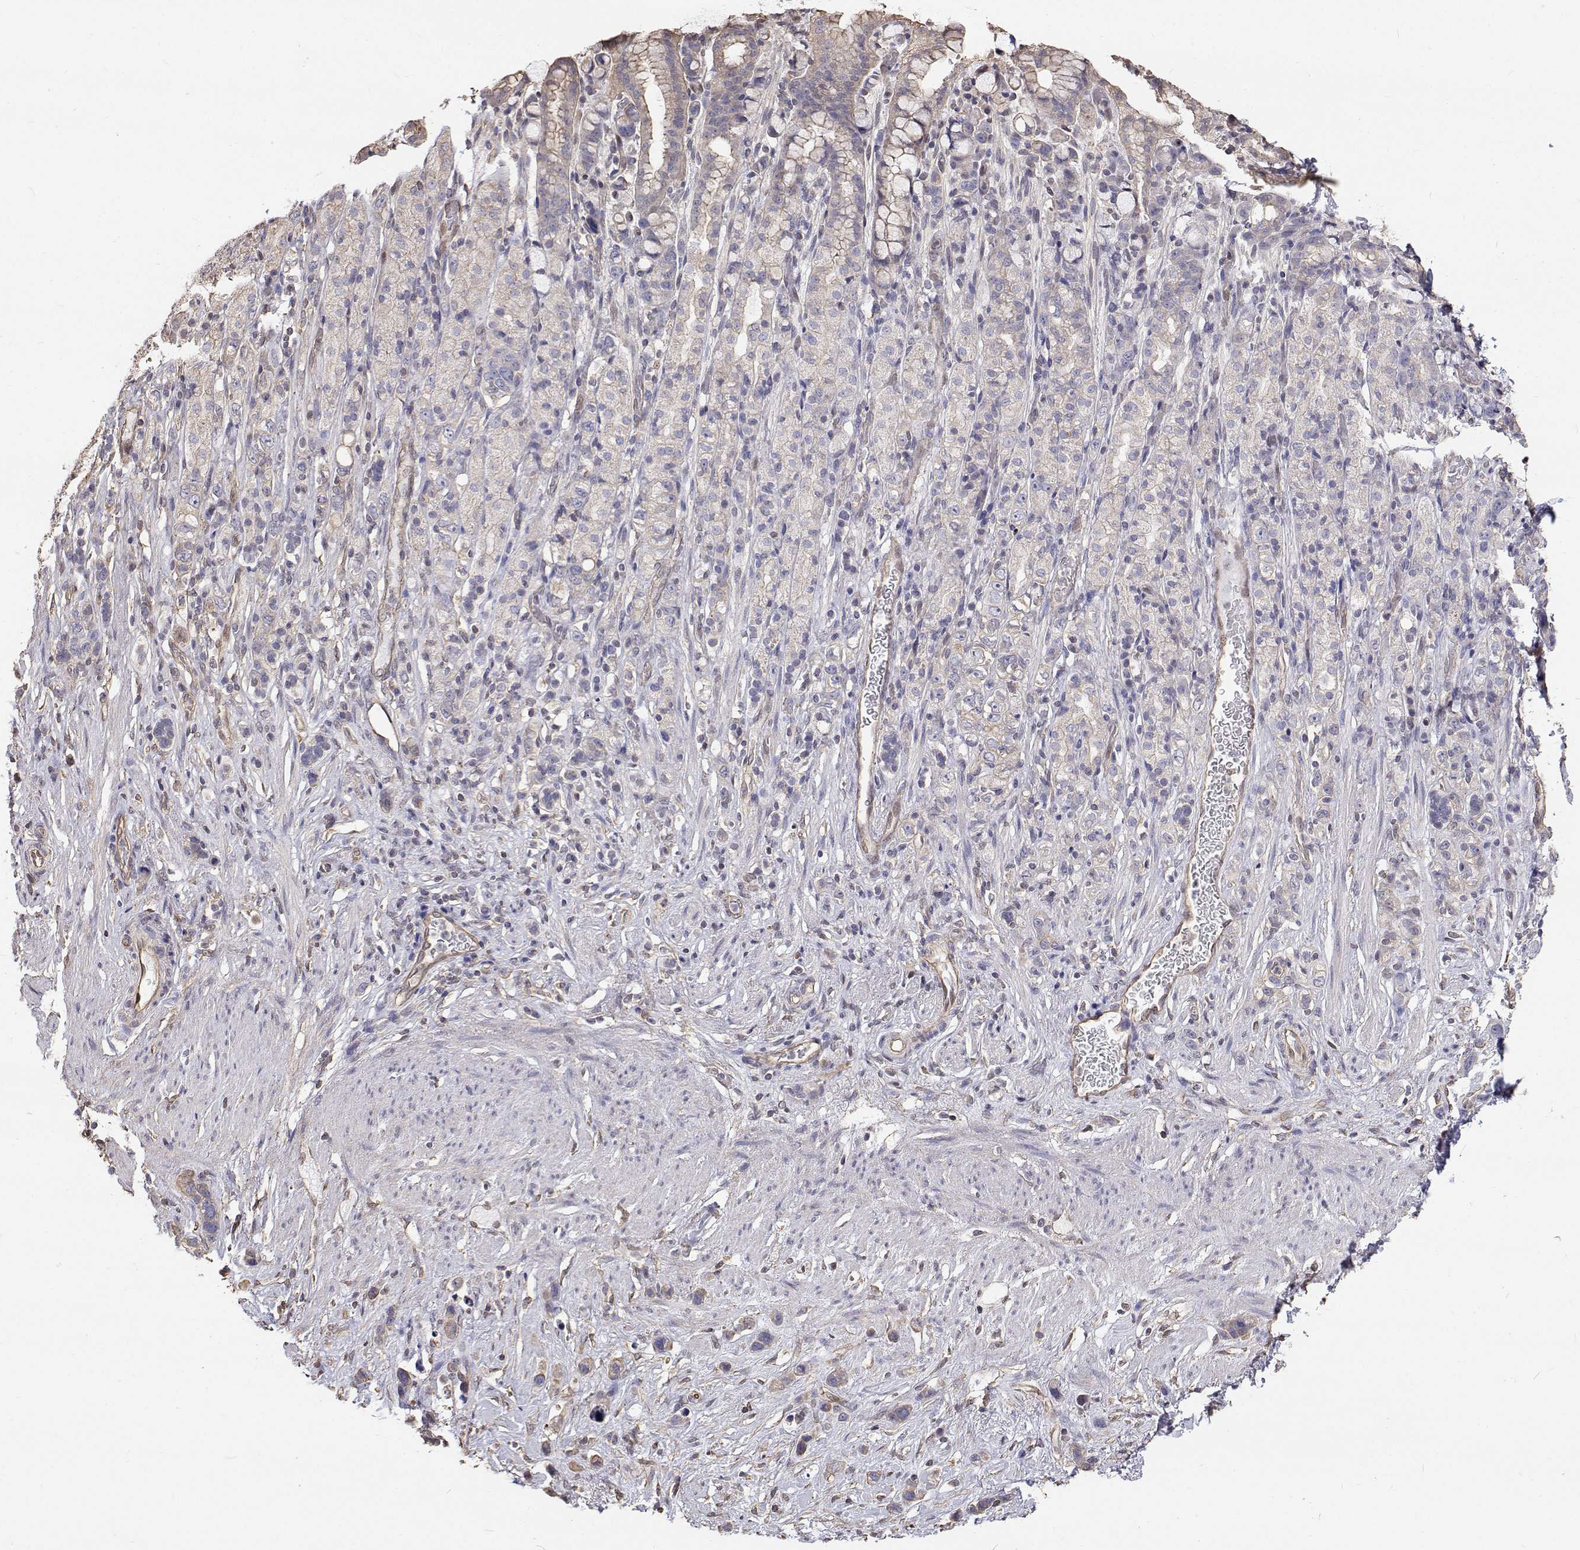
{"staining": {"intensity": "negative", "quantity": "none", "location": "none"}, "tissue": "stomach cancer", "cell_type": "Tumor cells", "image_type": "cancer", "snomed": [{"axis": "morphology", "description": "Adenocarcinoma, NOS"}, {"axis": "topography", "description": "Stomach"}], "caption": "DAB immunohistochemical staining of stomach cancer displays no significant positivity in tumor cells.", "gene": "GSDMA", "patient": {"sex": "female", "age": 65}}